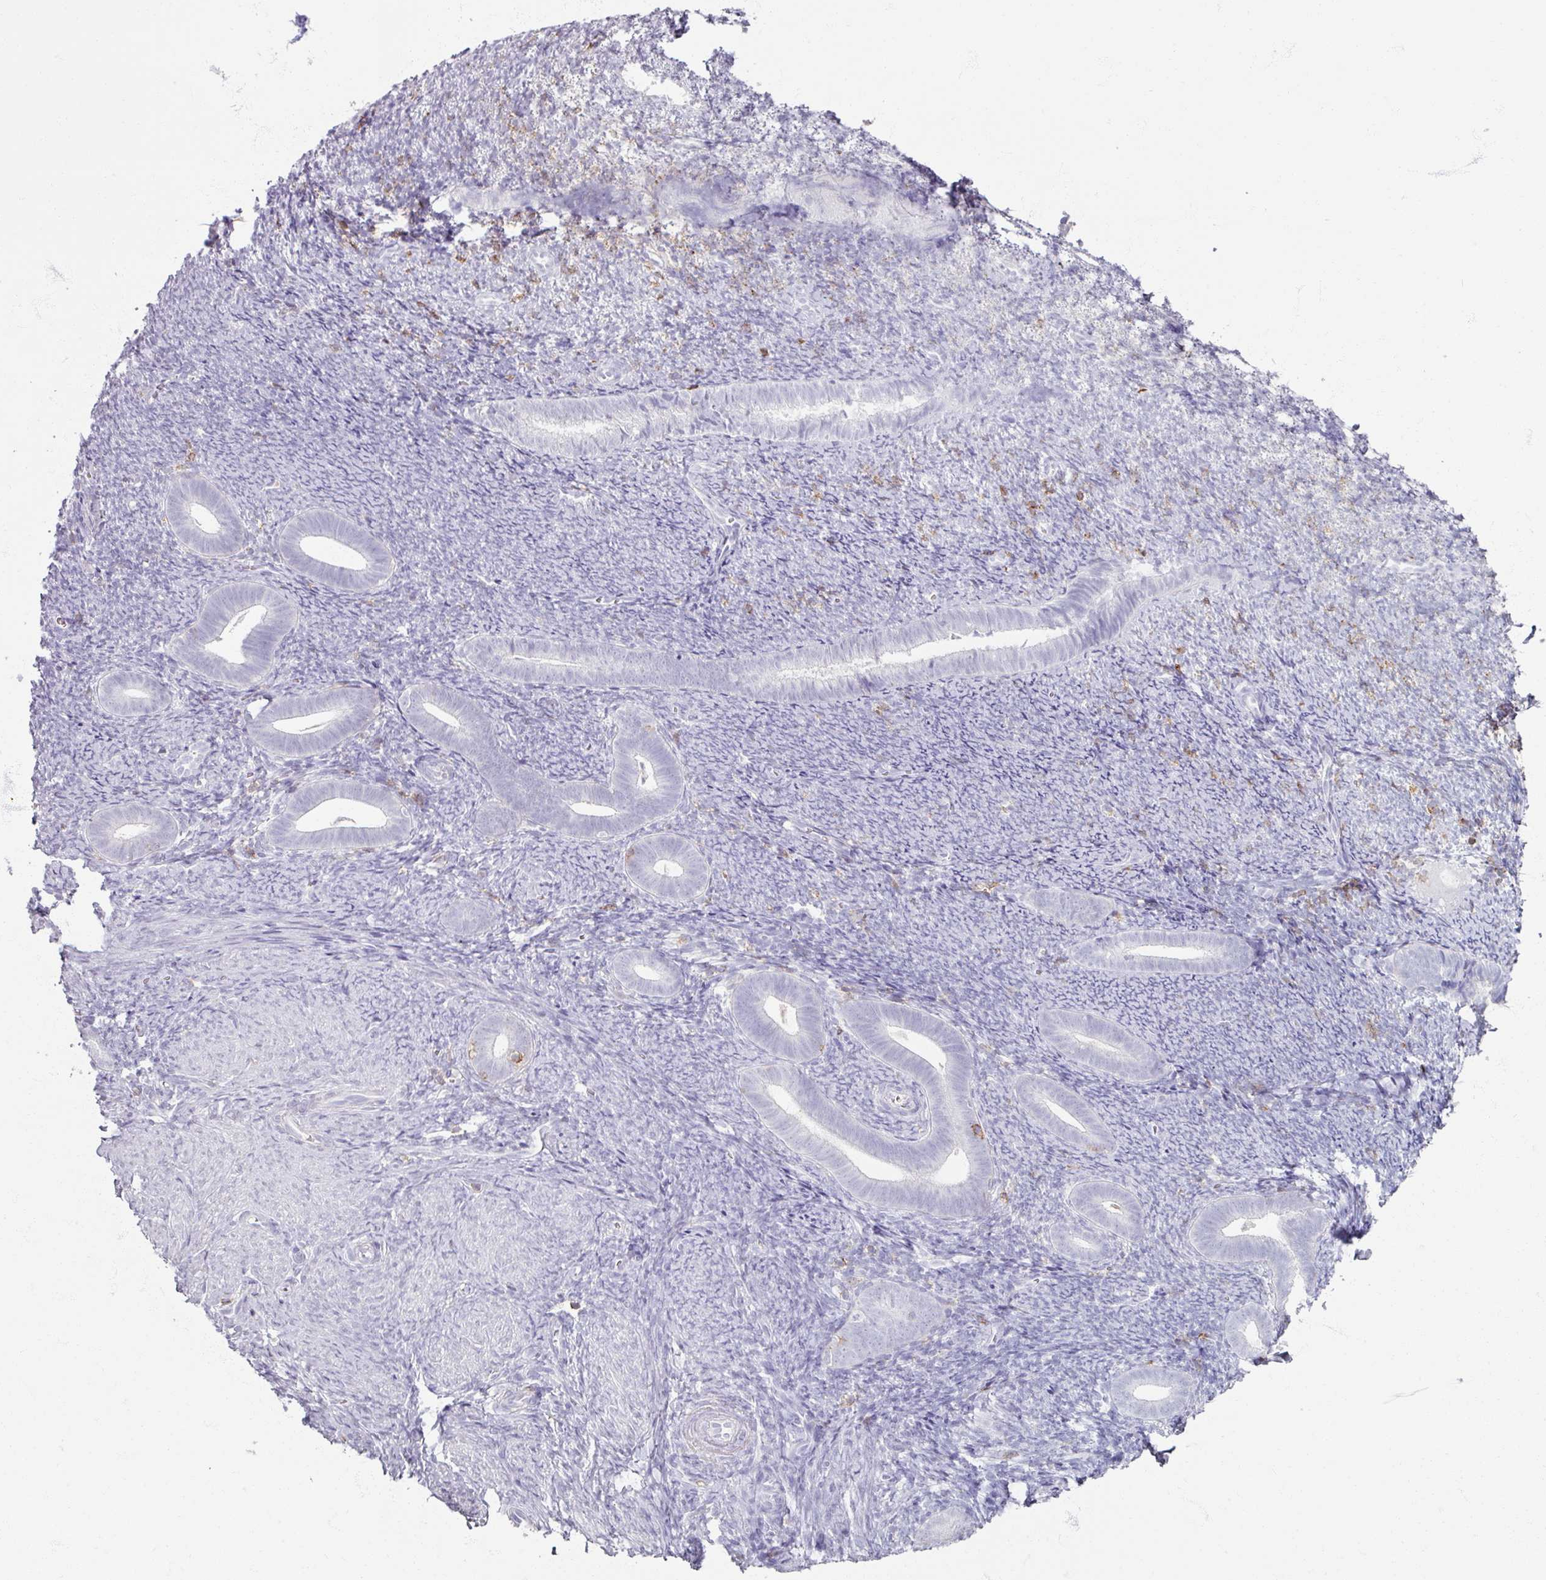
{"staining": {"intensity": "negative", "quantity": "none", "location": "none"}, "tissue": "endometrium", "cell_type": "Cells in endometrial stroma", "image_type": "normal", "snomed": [{"axis": "morphology", "description": "Normal tissue, NOS"}, {"axis": "topography", "description": "Endometrium"}], "caption": "High power microscopy micrograph of an IHC histopathology image of unremarkable endometrium, revealing no significant expression in cells in endometrial stroma. (Stains: DAB IHC with hematoxylin counter stain, Microscopy: brightfield microscopy at high magnification).", "gene": "PTPRC", "patient": {"sex": "female", "age": 39}}